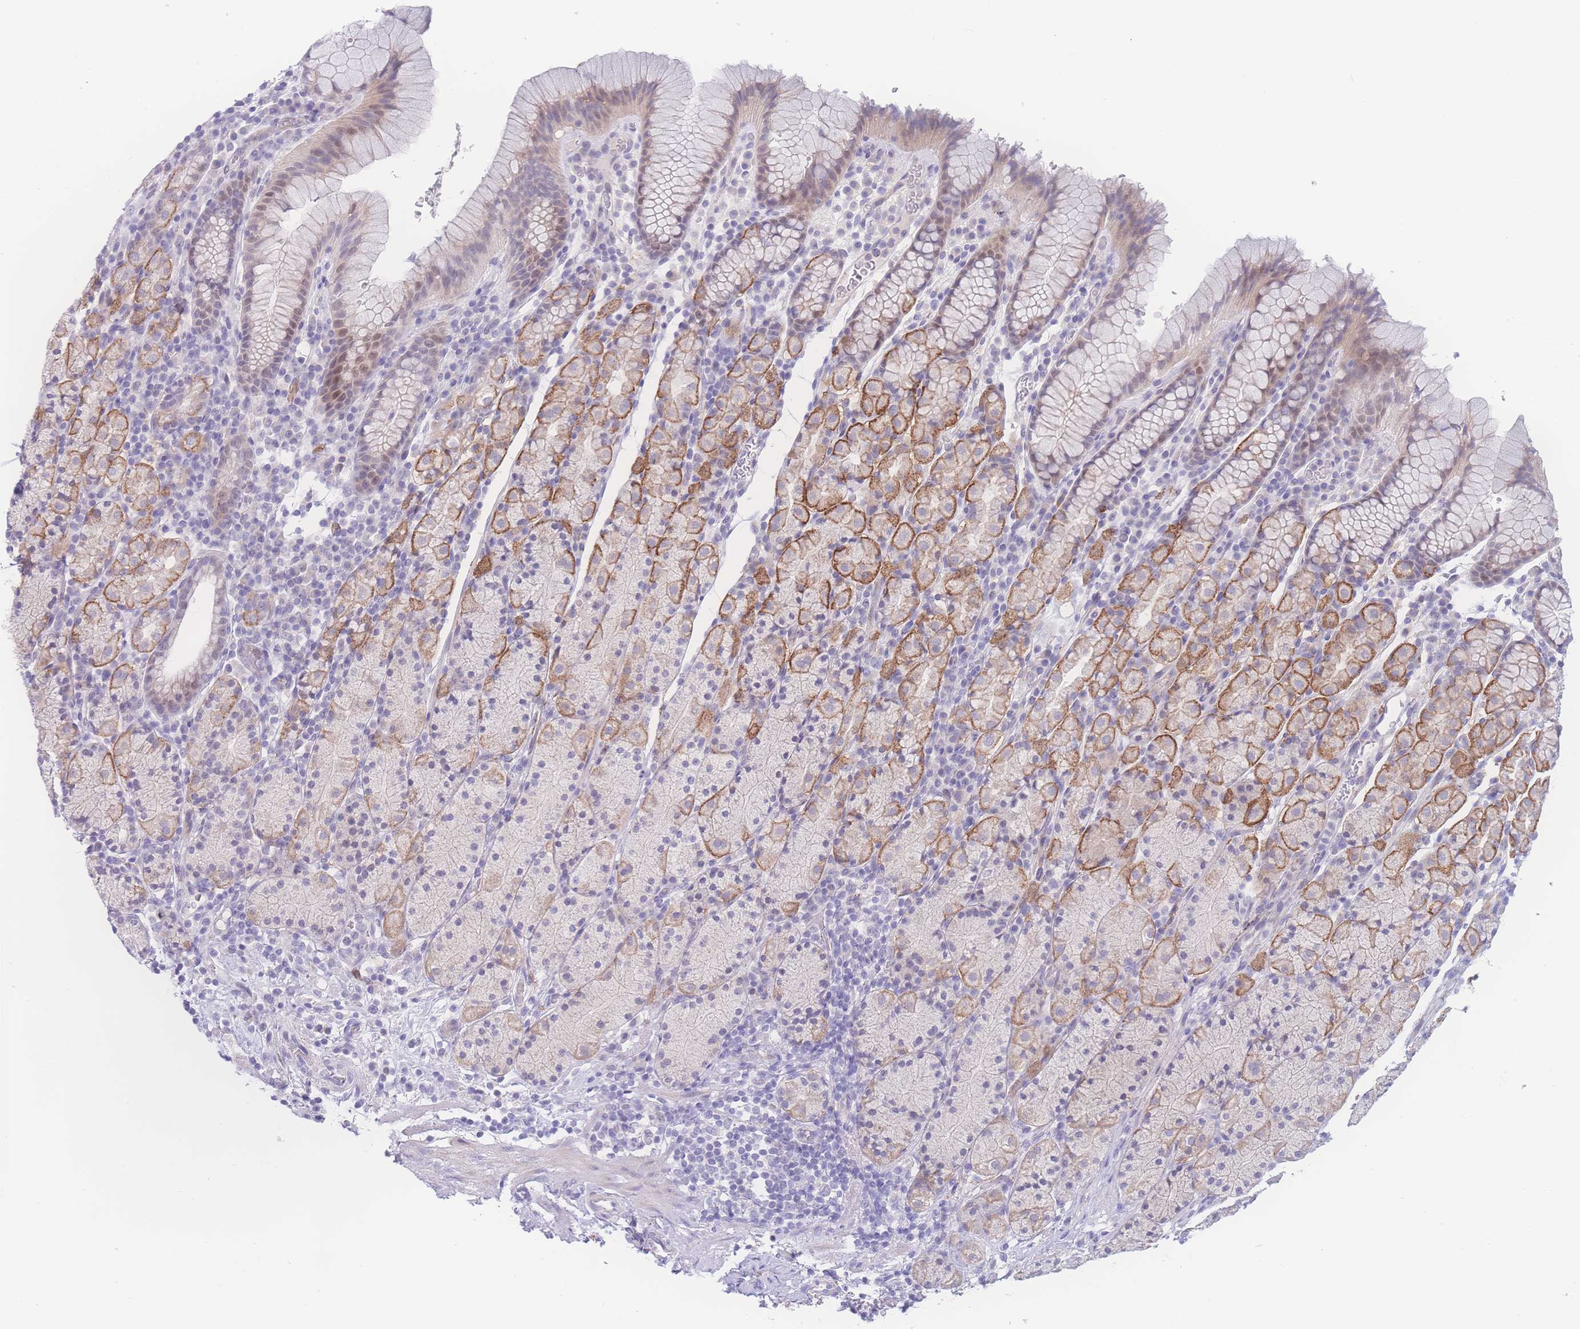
{"staining": {"intensity": "moderate", "quantity": "25%-75%", "location": "cytoplasmic/membranous"}, "tissue": "stomach", "cell_type": "Glandular cells", "image_type": "normal", "snomed": [{"axis": "morphology", "description": "Normal tissue, NOS"}, {"axis": "topography", "description": "Stomach, upper"}, {"axis": "topography", "description": "Stomach"}], "caption": "Benign stomach was stained to show a protein in brown. There is medium levels of moderate cytoplasmic/membranous staining in approximately 25%-75% of glandular cells. (Stains: DAB in brown, nuclei in blue, Microscopy: brightfield microscopy at high magnification).", "gene": "PRSS22", "patient": {"sex": "male", "age": 62}}